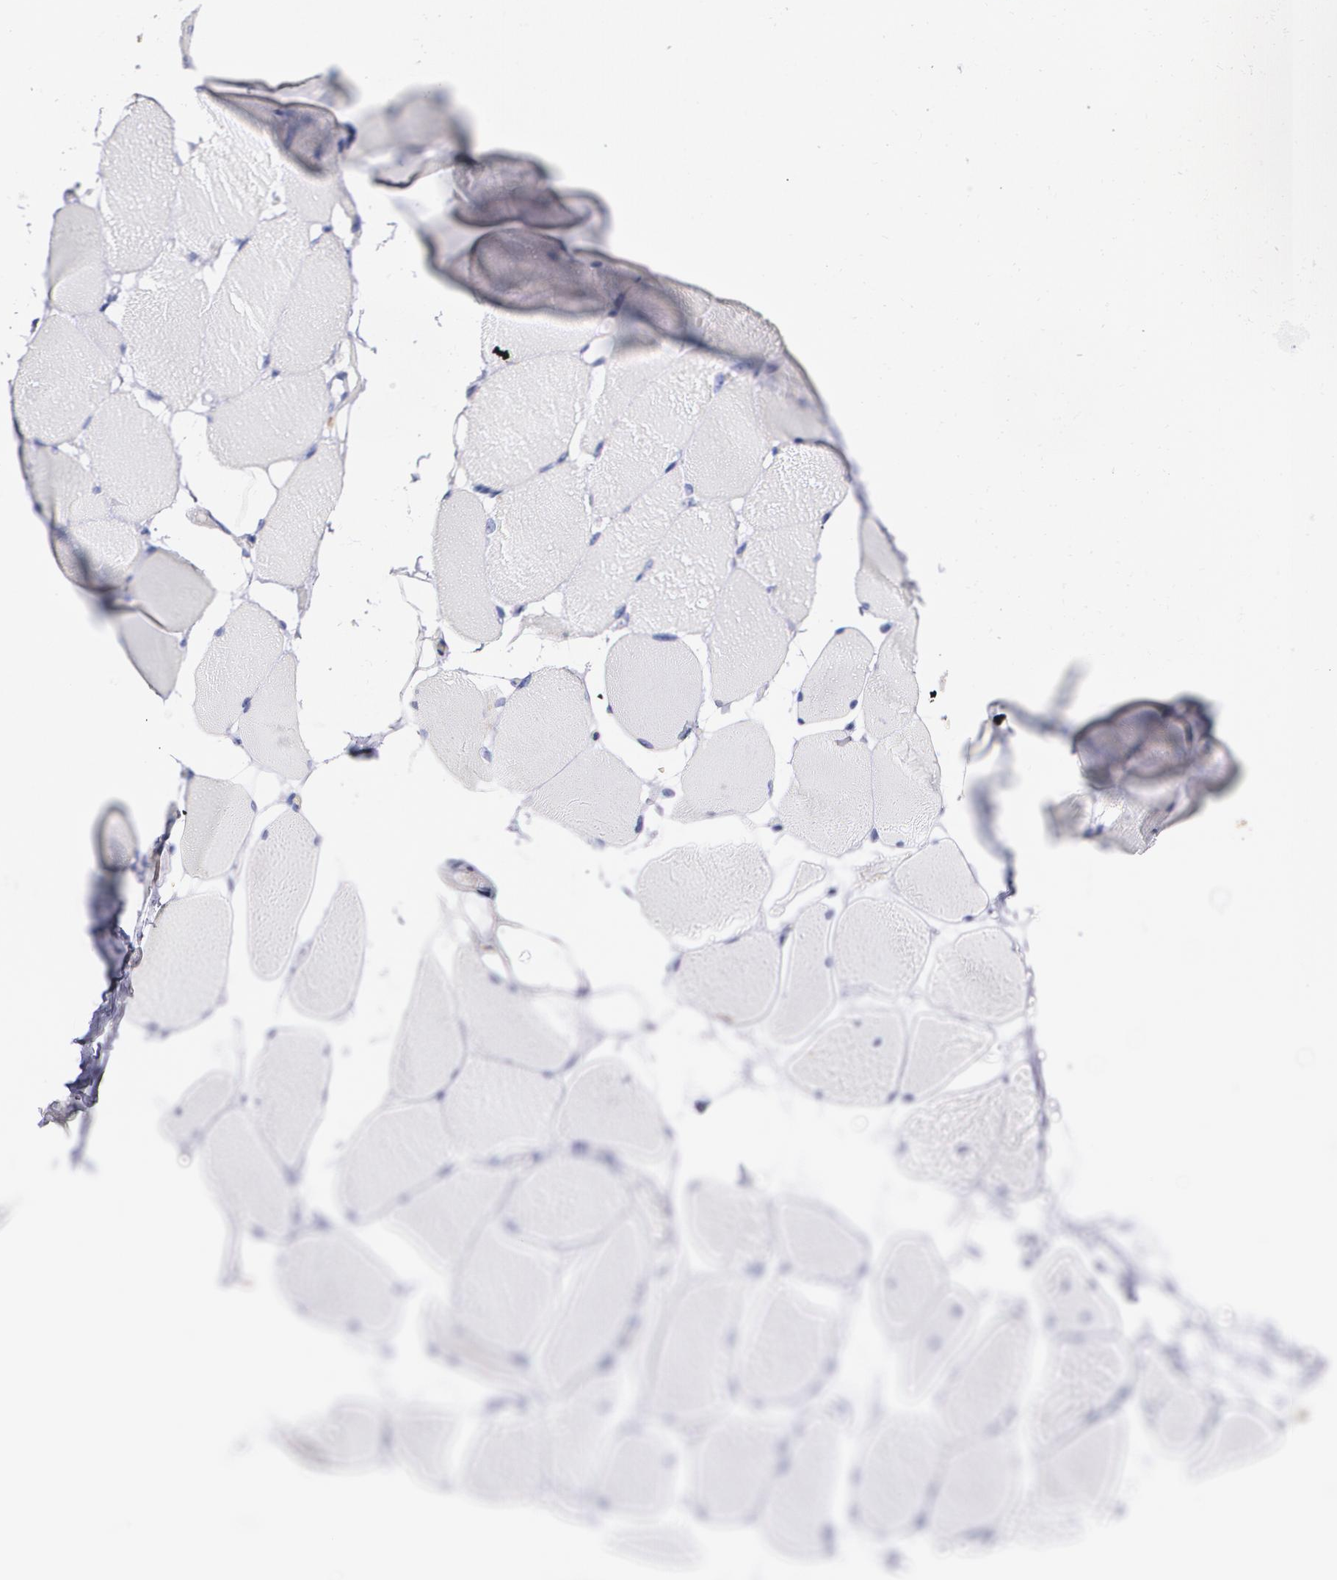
{"staining": {"intensity": "negative", "quantity": "none", "location": "none"}, "tissue": "skeletal muscle", "cell_type": "Myocytes", "image_type": "normal", "snomed": [{"axis": "morphology", "description": "Normal tissue, NOS"}, {"axis": "topography", "description": "Skeletal muscle"}, {"axis": "topography", "description": "Parathyroid gland"}], "caption": "Immunohistochemistry (IHC) image of benign skeletal muscle: human skeletal muscle stained with DAB exhibits no significant protein positivity in myocytes. (DAB immunohistochemistry (IHC) with hematoxylin counter stain).", "gene": "HMMR", "patient": {"sex": "female", "age": 37}}